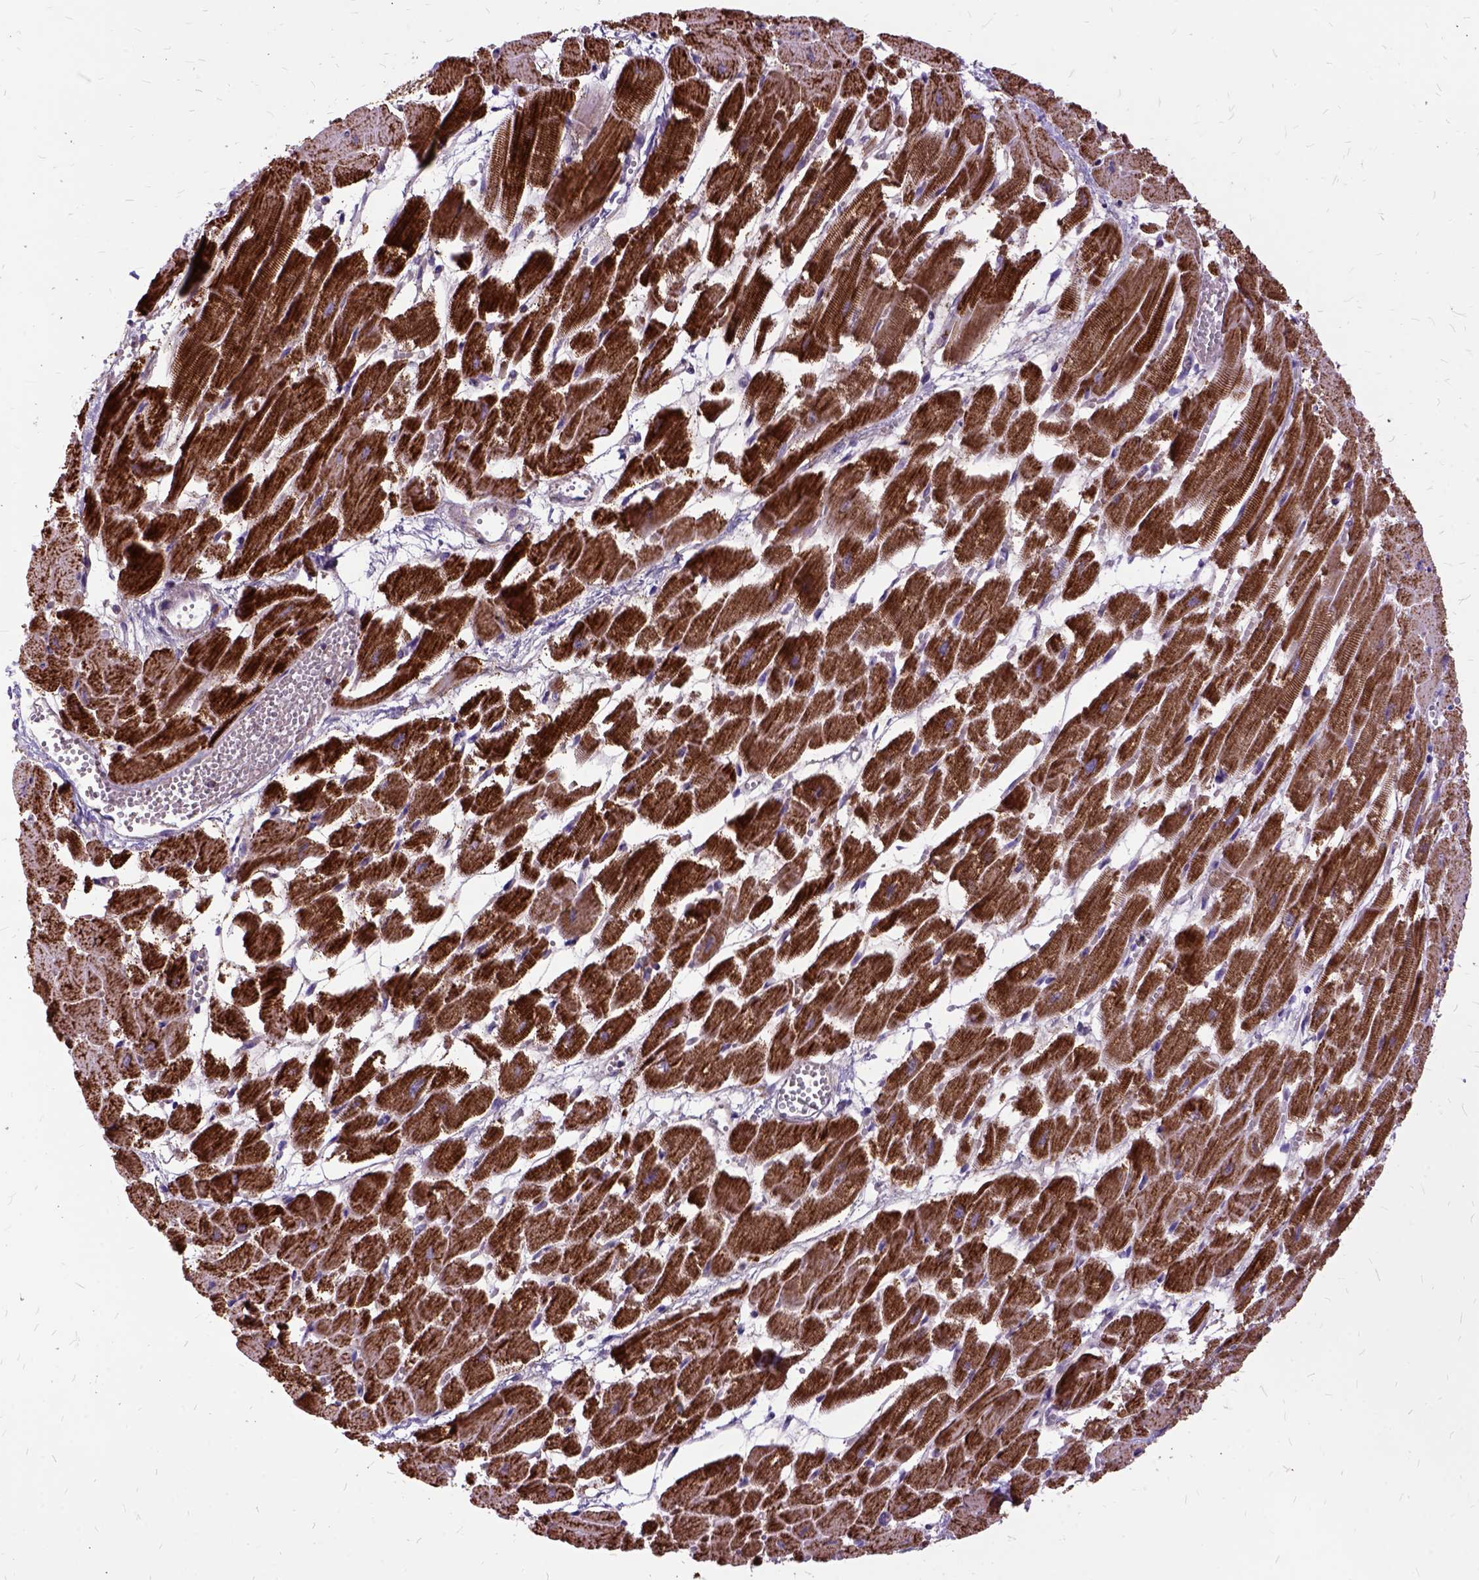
{"staining": {"intensity": "strong", "quantity": ">75%", "location": "cytoplasmic/membranous"}, "tissue": "heart muscle", "cell_type": "Cardiomyocytes", "image_type": "normal", "snomed": [{"axis": "morphology", "description": "Normal tissue, NOS"}, {"axis": "topography", "description": "Heart"}], "caption": "A brown stain shows strong cytoplasmic/membranous staining of a protein in cardiomyocytes of benign heart muscle. The protein of interest is stained brown, and the nuclei are stained in blue (DAB (3,3'-diaminobenzidine) IHC with brightfield microscopy, high magnification).", "gene": "OXCT1", "patient": {"sex": "female", "age": 52}}